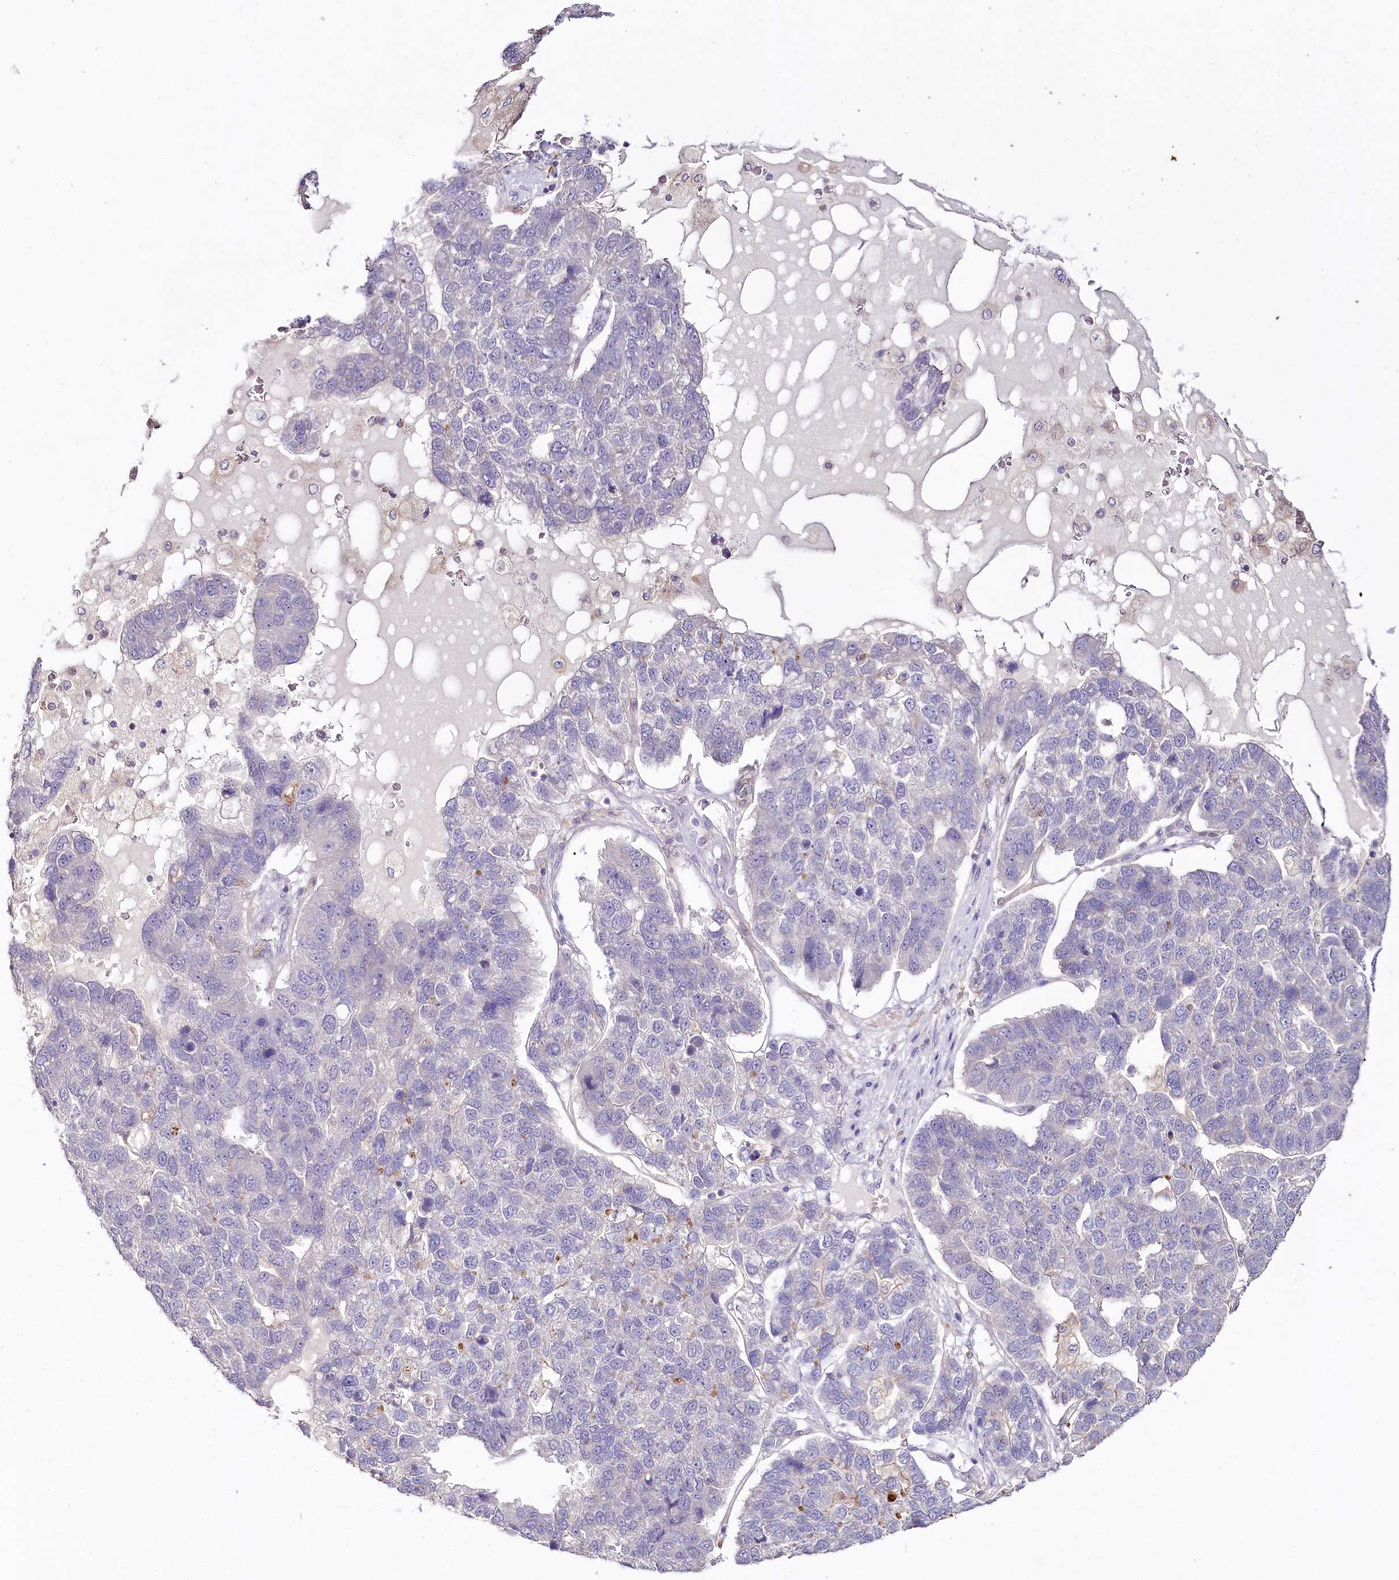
{"staining": {"intensity": "negative", "quantity": "none", "location": "none"}, "tissue": "pancreatic cancer", "cell_type": "Tumor cells", "image_type": "cancer", "snomed": [{"axis": "morphology", "description": "Adenocarcinoma, NOS"}, {"axis": "topography", "description": "Pancreas"}], "caption": "Immunohistochemistry of adenocarcinoma (pancreatic) demonstrates no expression in tumor cells. Brightfield microscopy of immunohistochemistry (IHC) stained with DAB (3,3'-diaminobenzidine) (brown) and hematoxylin (blue), captured at high magnification.", "gene": "DAPK1", "patient": {"sex": "female", "age": 61}}